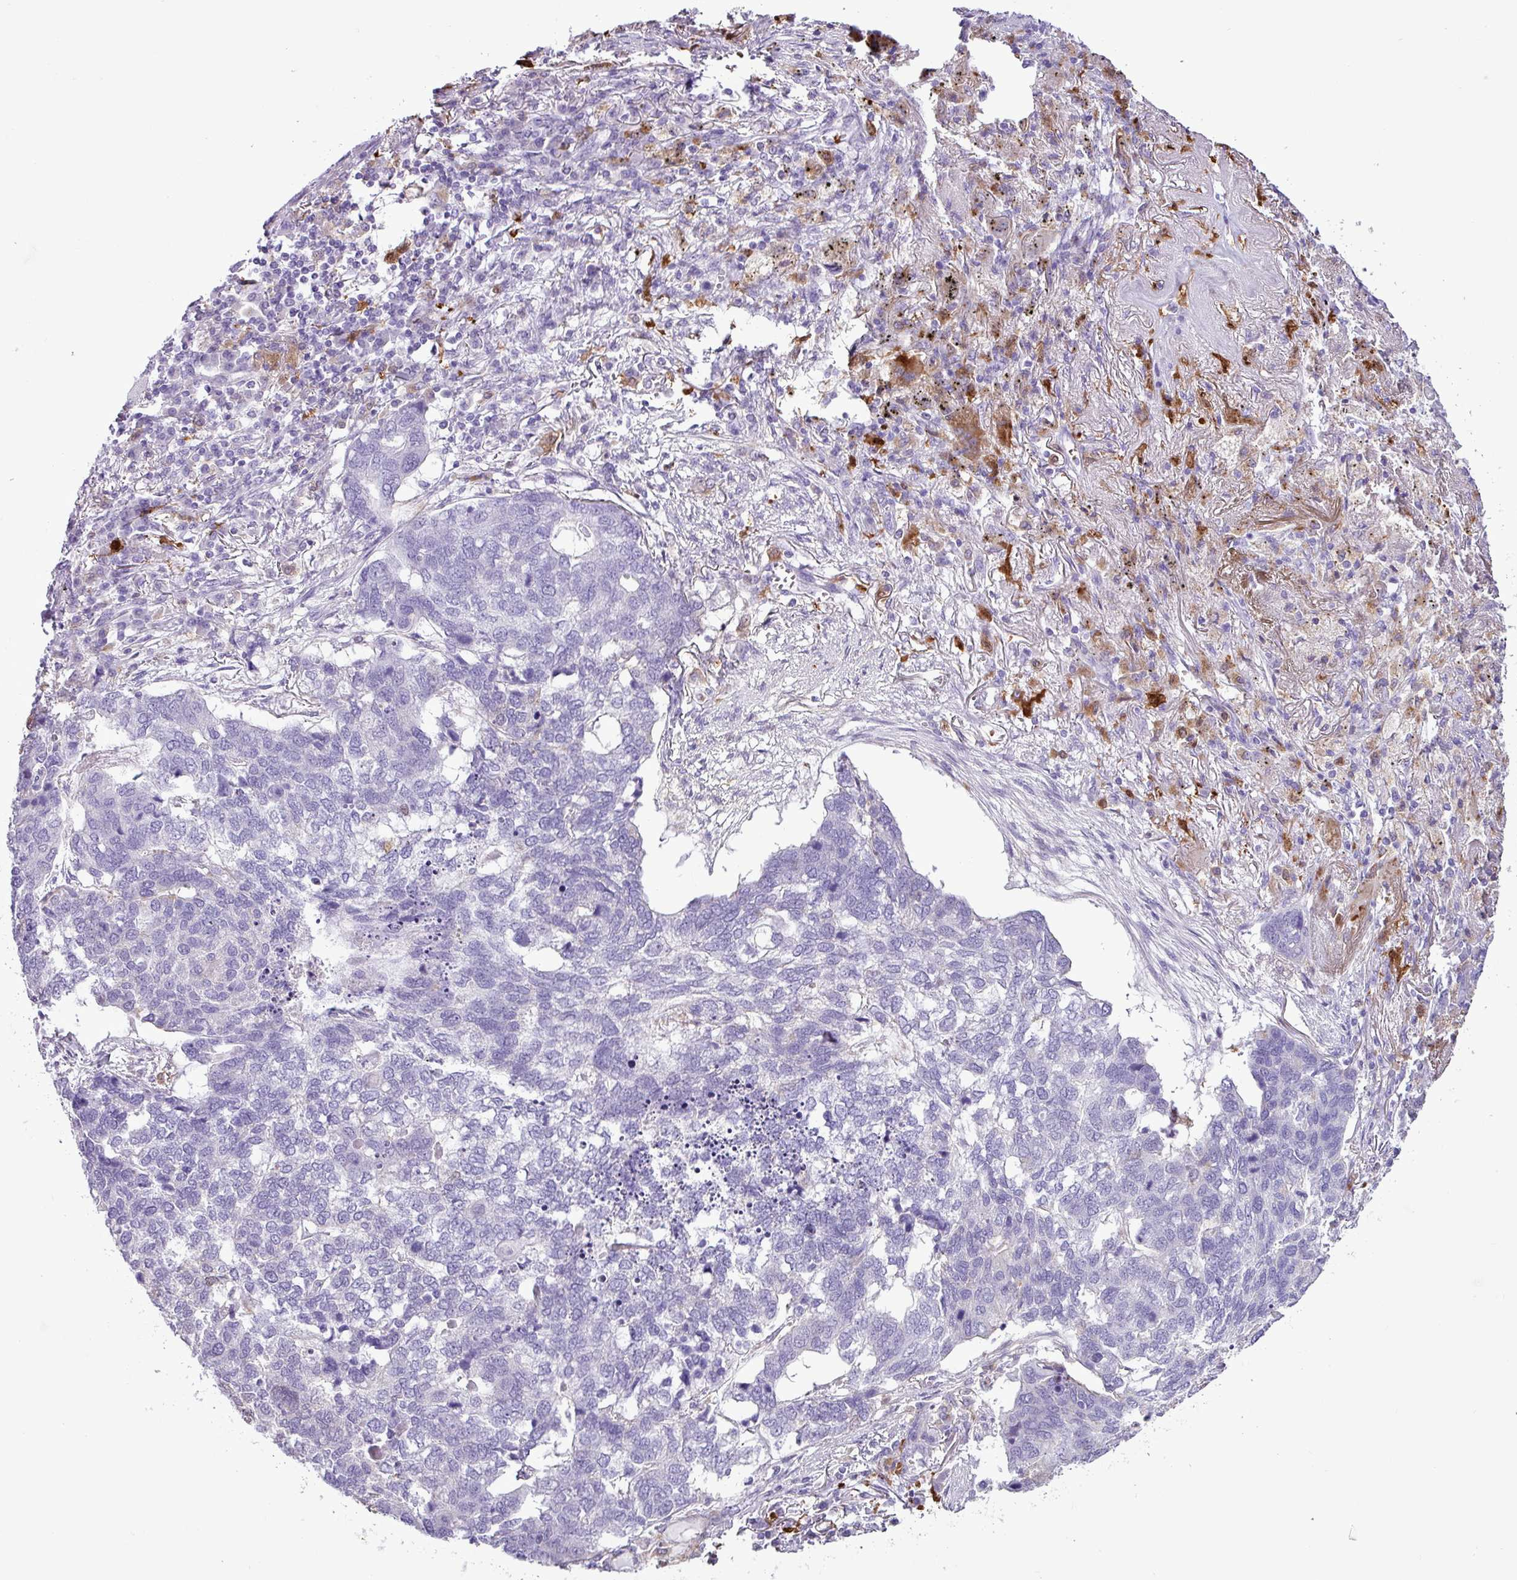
{"staining": {"intensity": "negative", "quantity": "none", "location": "none"}, "tissue": "lung cancer", "cell_type": "Tumor cells", "image_type": "cancer", "snomed": [{"axis": "morphology", "description": "Squamous cell carcinoma, NOS"}, {"axis": "topography", "description": "Lung"}], "caption": "Tumor cells are negative for protein expression in human squamous cell carcinoma (lung). Nuclei are stained in blue.", "gene": "TMEM200C", "patient": {"sex": "female", "age": 63}}